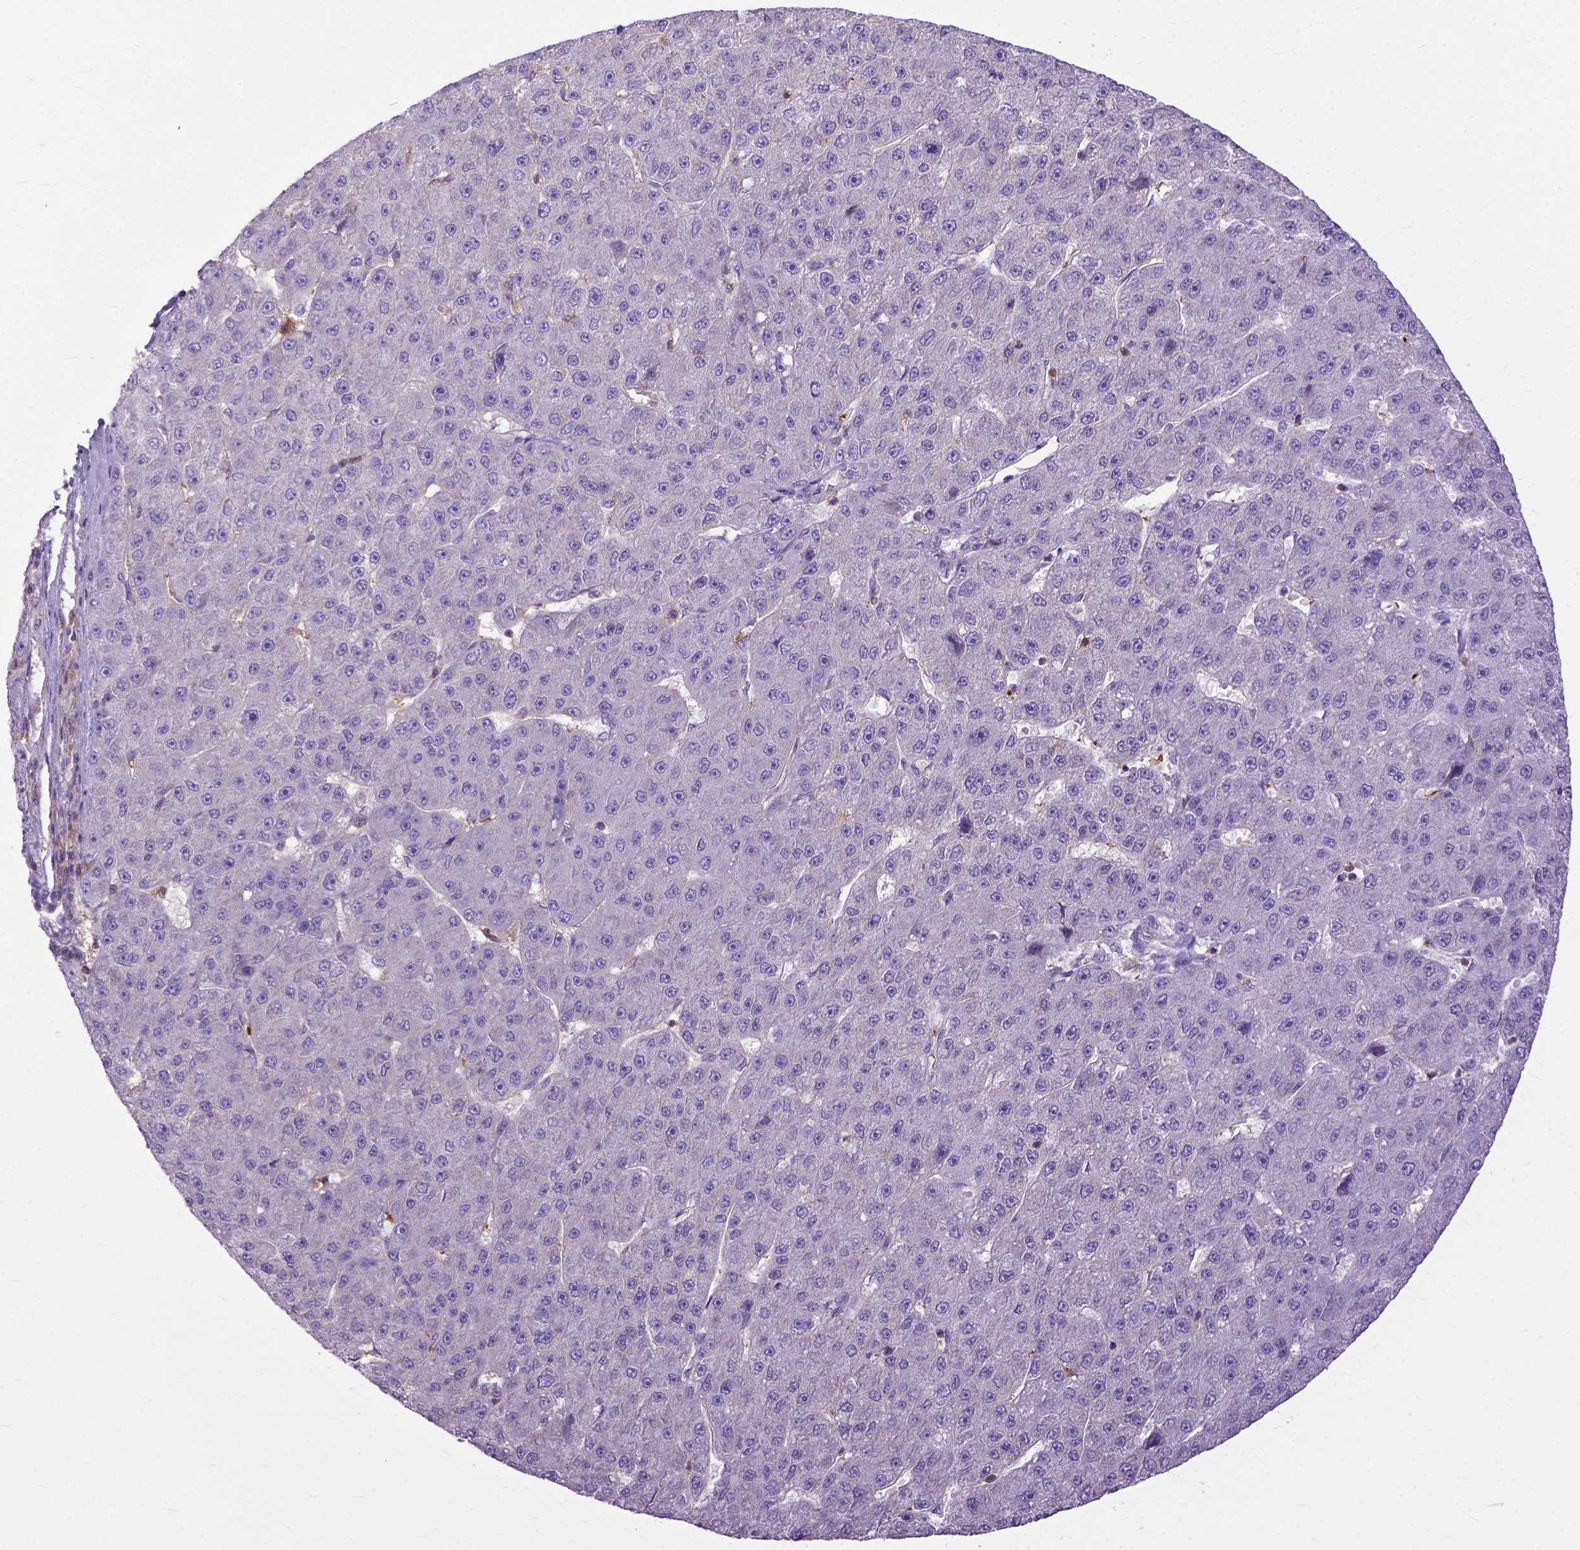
{"staining": {"intensity": "negative", "quantity": "none", "location": "none"}, "tissue": "liver cancer", "cell_type": "Tumor cells", "image_type": "cancer", "snomed": [{"axis": "morphology", "description": "Carcinoma, Hepatocellular, NOS"}, {"axis": "topography", "description": "Liver"}], "caption": "Immunohistochemistry (IHC) histopathology image of human hepatocellular carcinoma (liver) stained for a protein (brown), which displays no positivity in tumor cells.", "gene": "NAMPT", "patient": {"sex": "male", "age": 67}}